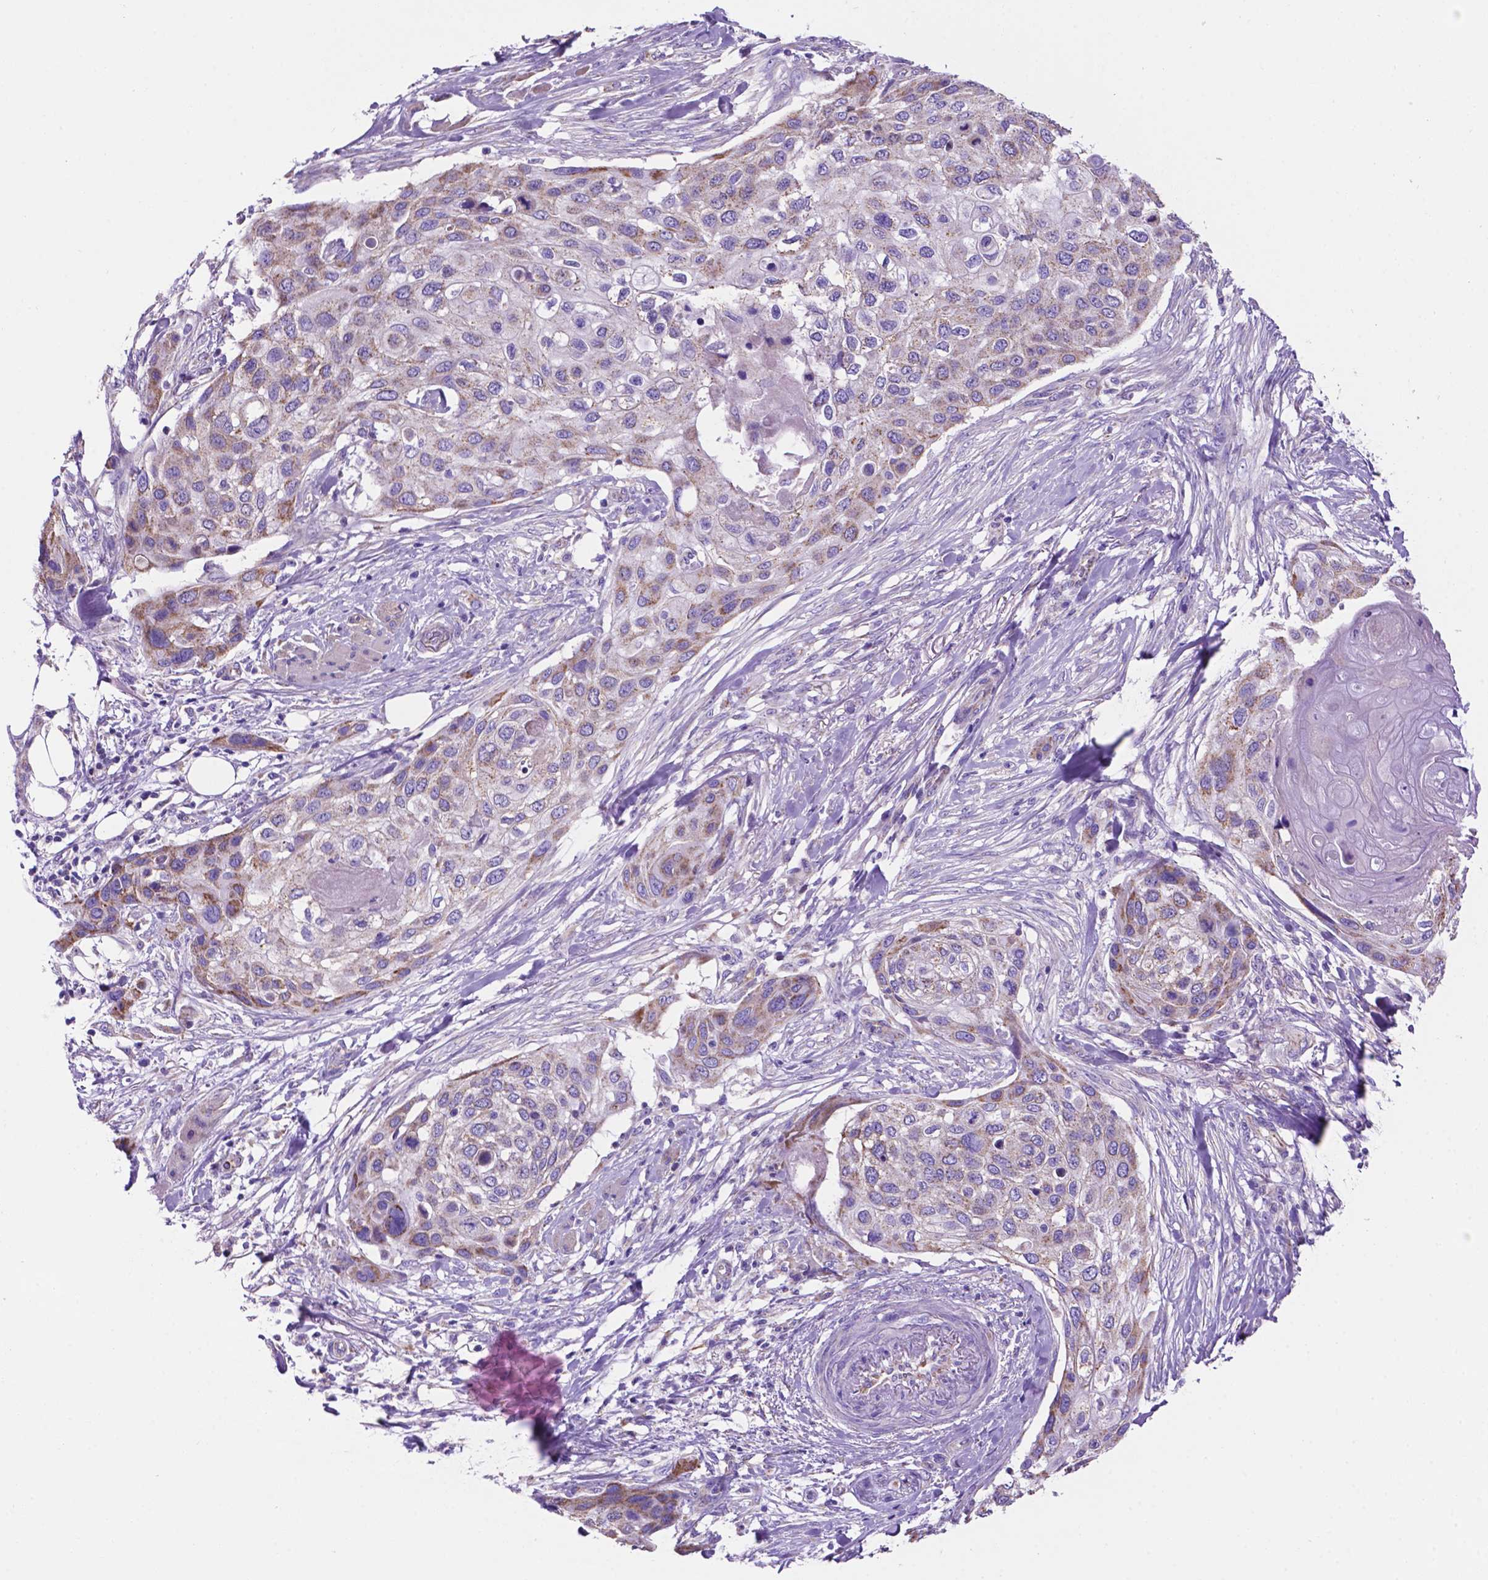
{"staining": {"intensity": "weak", "quantity": "25%-75%", "location": "cytoplasmic/membranous"}, "tissue": "skin cancer", "cell_type": "Tumor cells", "image_type": "cancer", "snomed": [{"axis": "morphology", "description": "Squamous cell carcinoma, NOS"}, {"axis": "topography", "description": "Skin"}], "caption": "An image of human skin squamous cell carcinoma stained for a protein displays weak cytoplasmic/membranous brown staining in tumor cells.", "gene": "TMEM121B", "patient": {"sex": "female", "age": 87}}